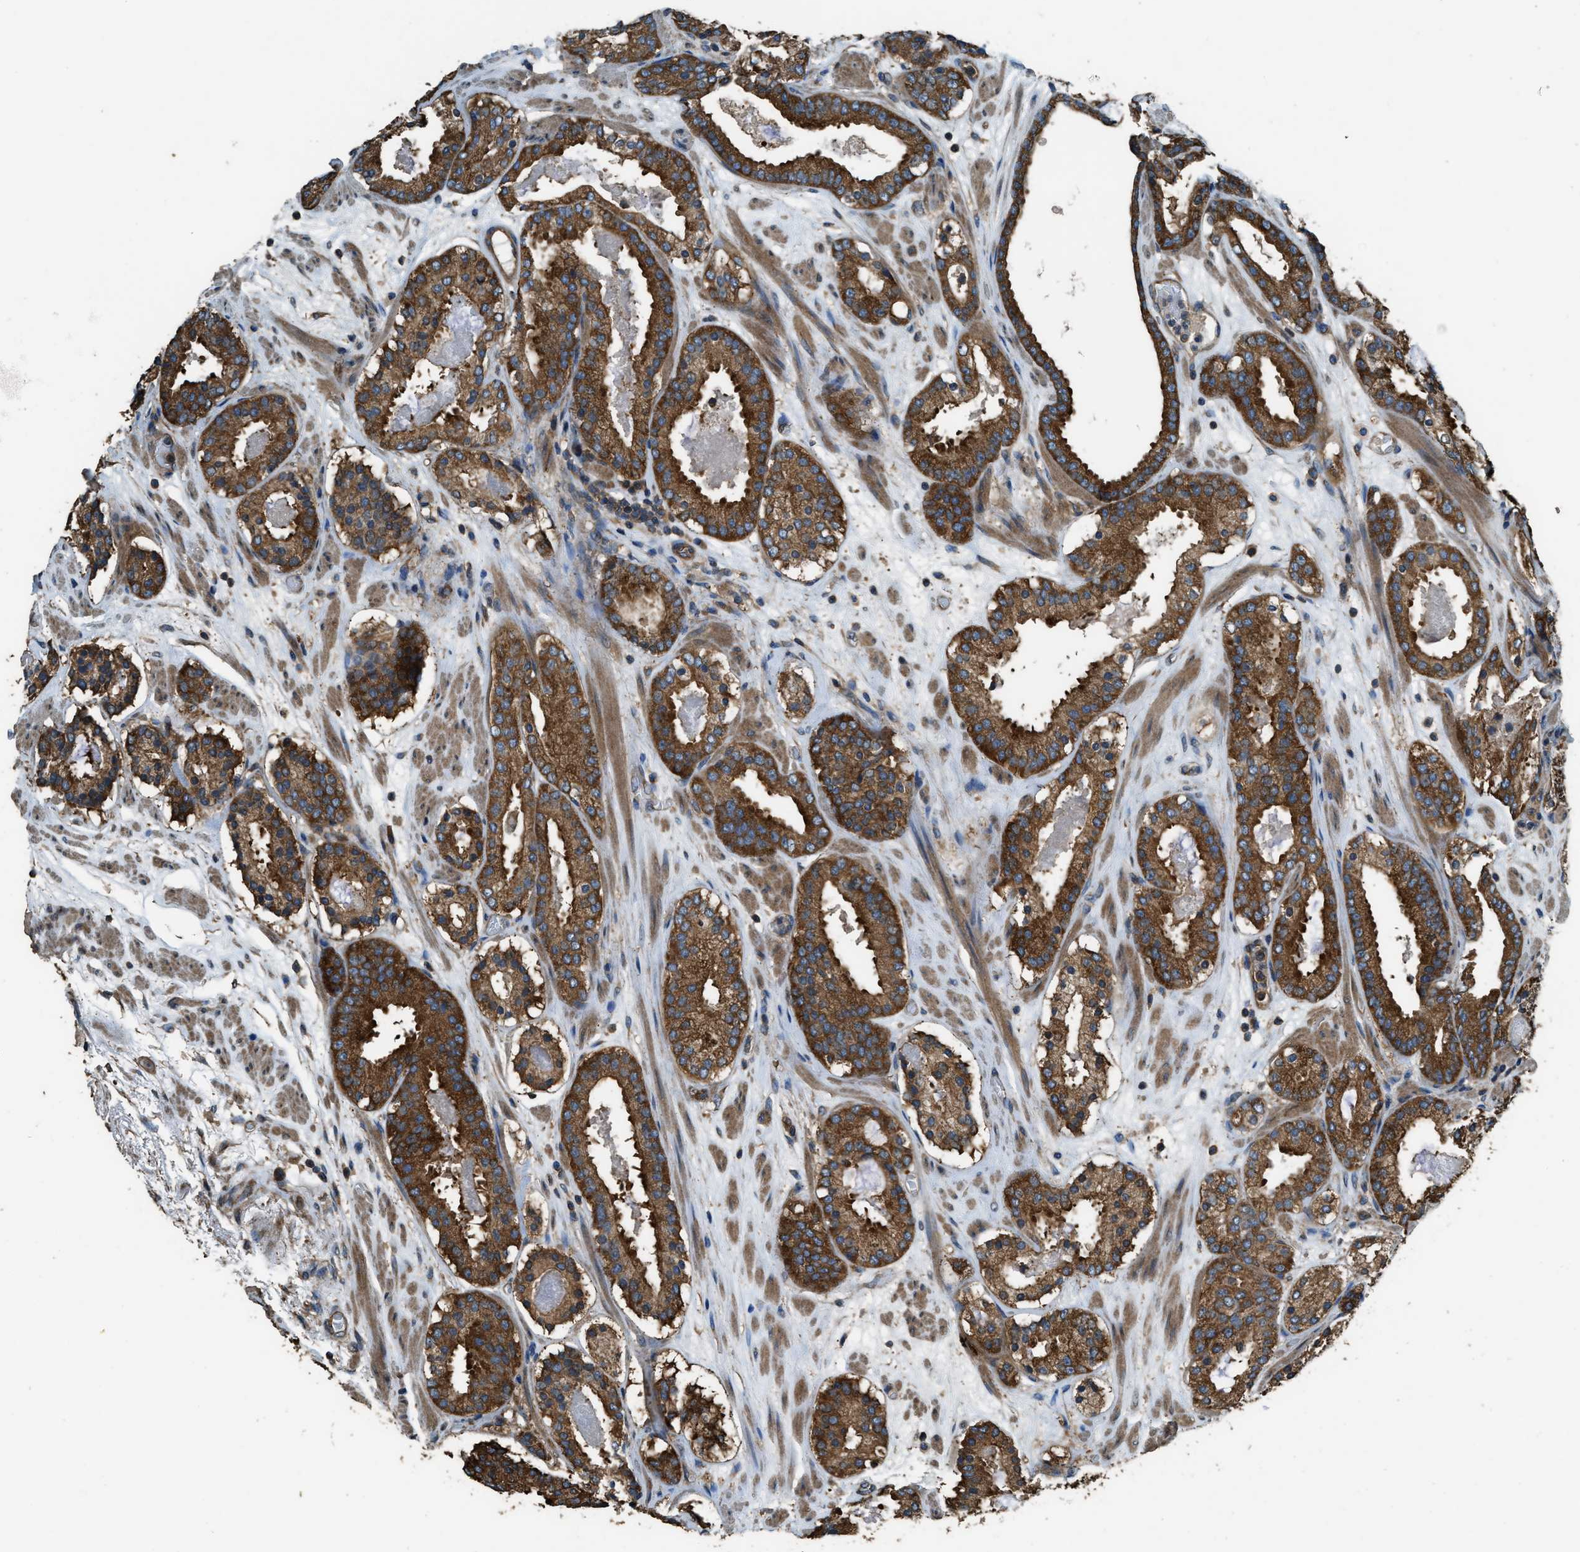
{"staining": {"intensity": "strong", "quantity": ">75%", "location": "cytoplasmic/membranous"}, "tissue": "prostate cancer", "cell_type": "Tumor cells", "image_type": "cancer", "snomed": [{"axis": "morphology", "description": "Adenocarcinoma, Low grade"}, {"axis": "topography", "description": "Prostate"}], "caption": "This is a photomicrograph of IHC staining of low-grade adenocarcinoma (prostate), which shows strong expression in the cytoplasmic/membranous of tumor cells.", "gene": "MARS1", "patient": {"sex": "male", "age": 69}}